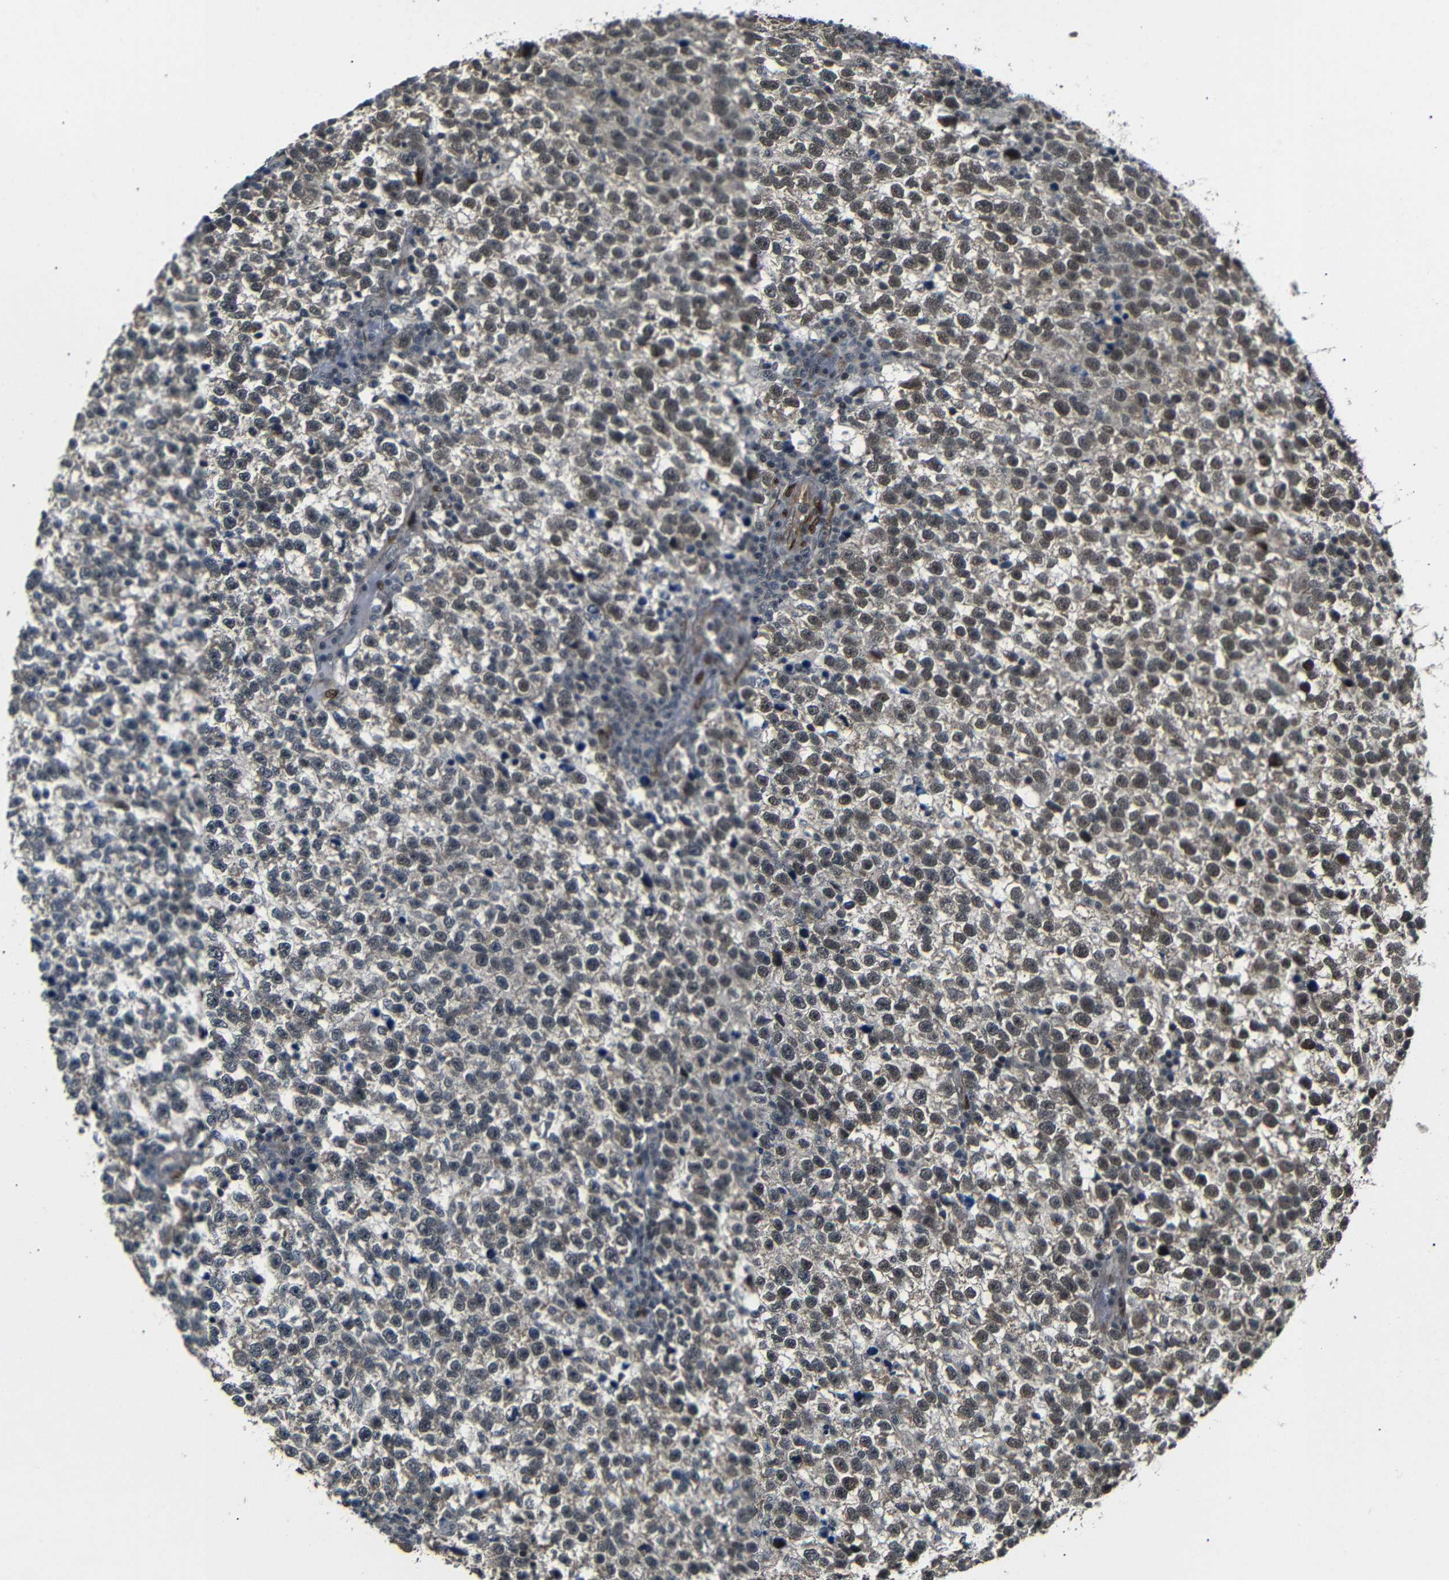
{"staining": {"intensity": "weak", "quantity": "25%-75%", "location": "nuclear"}, "tissue": "testis cancer", "cell_type": "Tumor cells", "image_type": "cancer", "snomed": [{"axis": "morphology", "description": "Normal tissue, NOS"}, {"axis": "morphology", "description": "Seminoma, NOS"}, {"axis": "topography", "description": "Testis"}], "caption": "There is low levels of weak nuclear positivity in tumor cells of testis seminoma, as demonstrated by immunohistochemical staining (brown color).", "gene": "TBX2", "patient": {"sex": "male", "age": 43}}